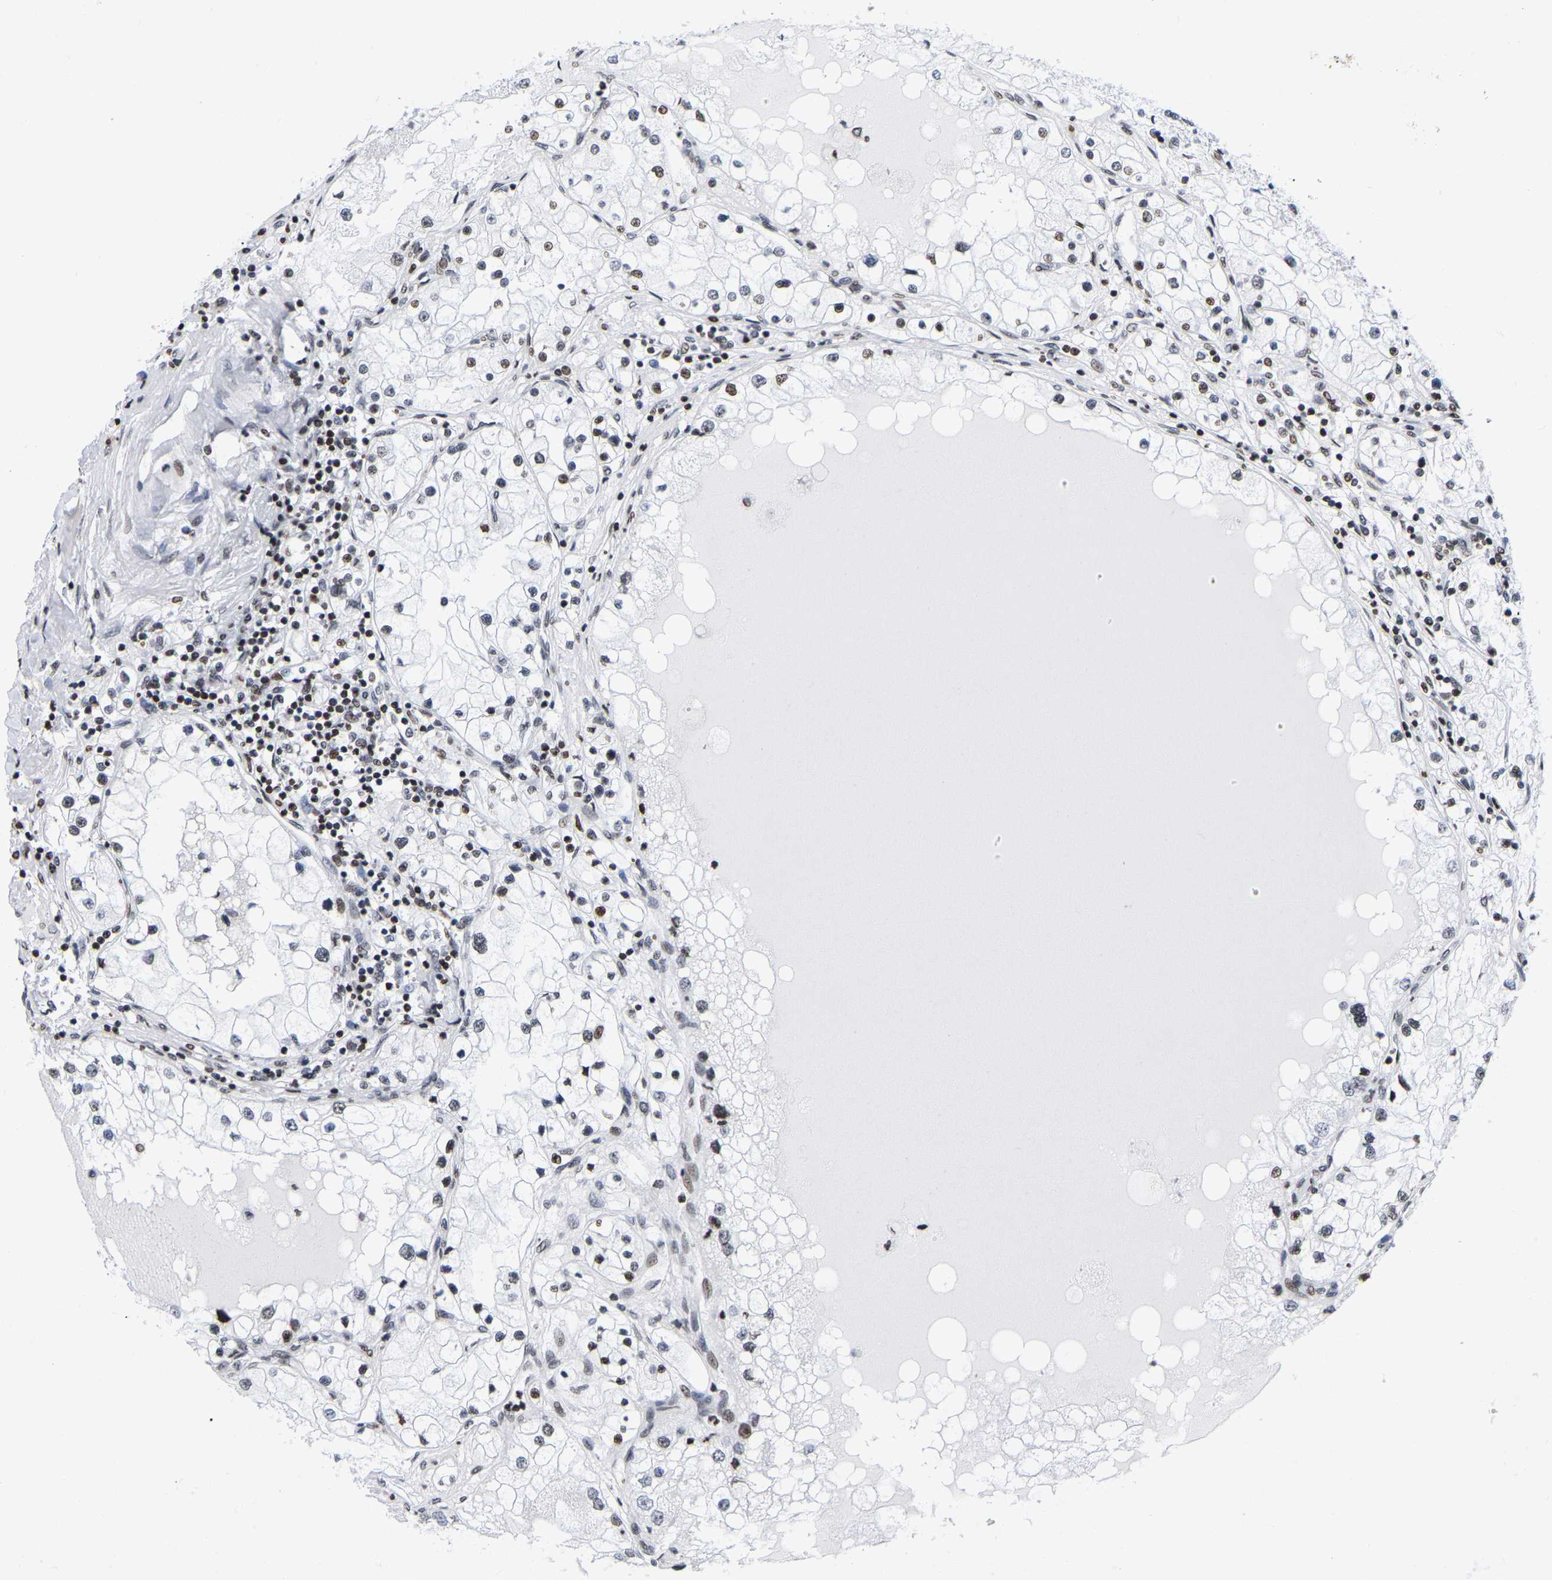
{"staining": {"intensity": "negative", "quantity": "none", "location": "none"}, "tissue": "renal cancer", "cell_type": "Tumor cells", "image_type": "cancer", "snomed": [{"axis": "morphology", "description": "Adenocarcinoma, NOS"}, {"axis": "topography", "description": "Kidney"}], "caption": "Immunohistochemistry photomicrograph of human renal cancer stained for a protein (brown), which reveals no positivity in tumor cells. Brightfield microscopy of immunohistochemistry (IHC) stained with DAB (3,3'-diaminobenzidine) (brown) and hematoxylin (blue), captured at high magnification.", "gene": "PRCC", "patient": {"sex": "male", "age": 68}}